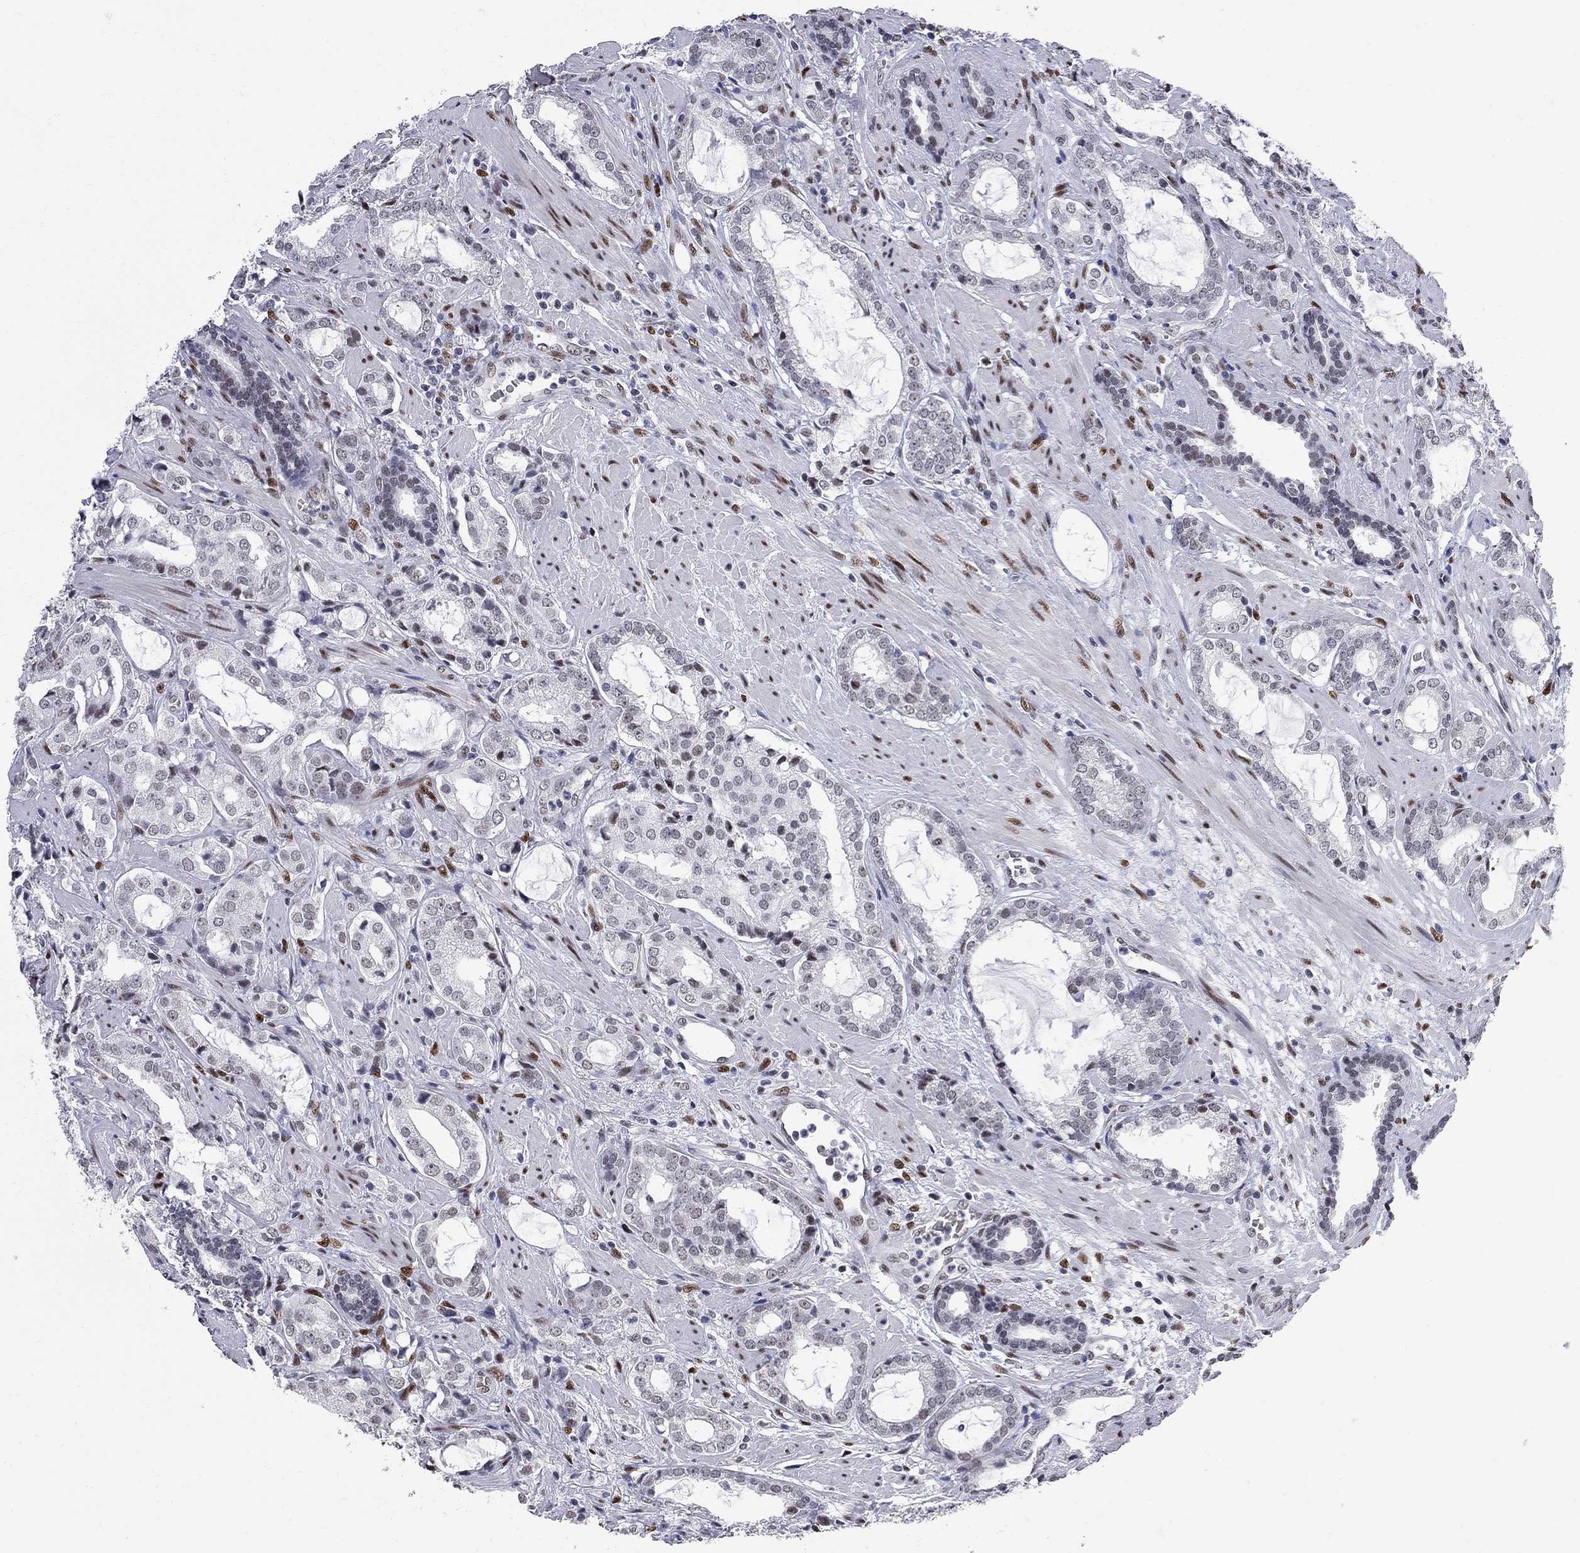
{"staining": {"intensity": "negative", "quantity": "none", "location": "none"}, "tissue": "prostate cancer", "cell_type": "Tumor cells", "image_type": "cancer", "snomed": [{"axis": "morphology", "description": "Adenocarcinoma, NOS"}, {"axis": "topography", "description": "Prostate"}], "caption": "Immunohistochemistry histopathology image of neoplastic tissue: human prostate cancer (adenocarcinoma) stained with DAB (3,3'-diaminobenzidine) displays no significant protein expression in tumor cells.", "gene": "ZBTB47", "patient": {"sex": "male", "age": 66}}